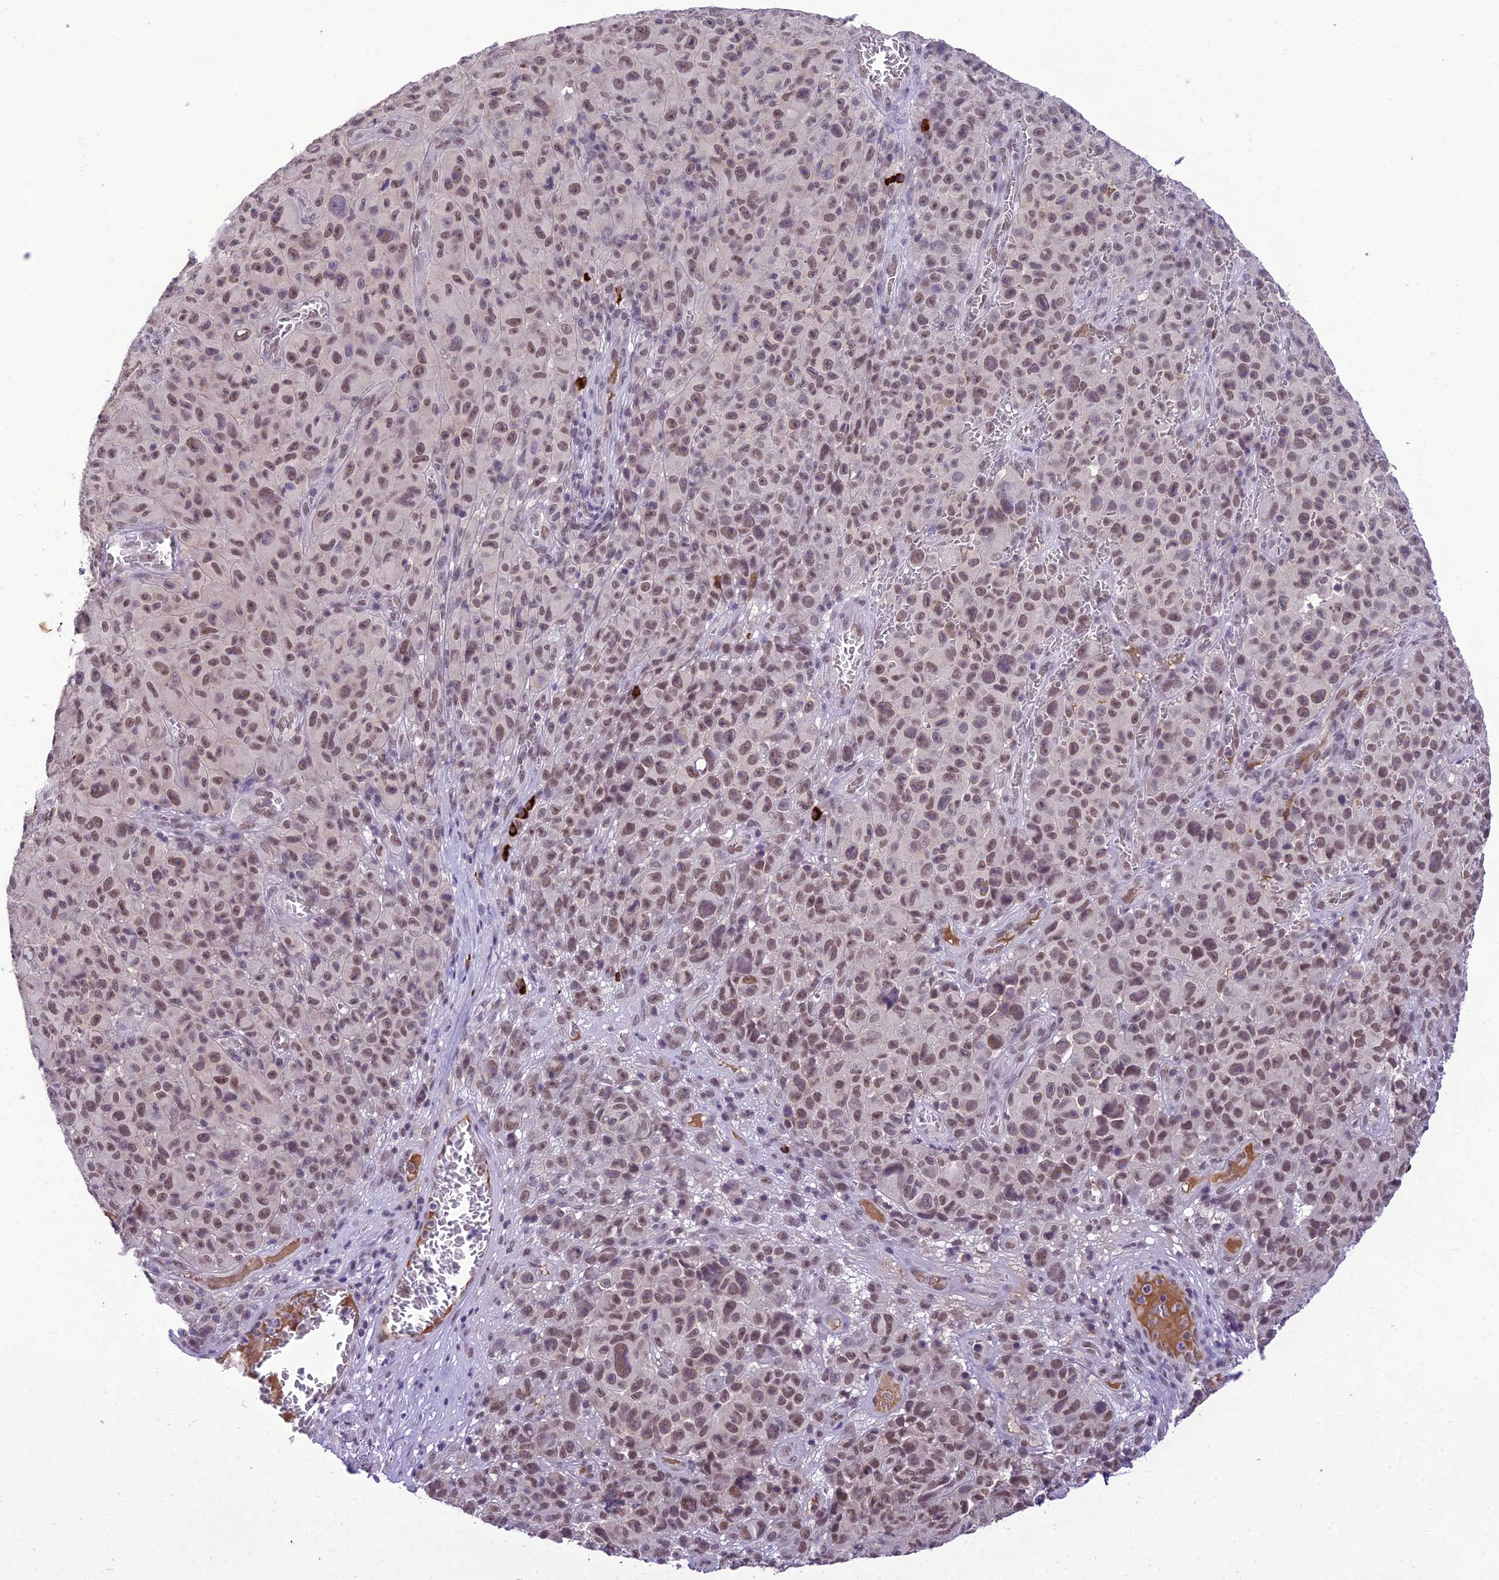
{"staining": {"intensity": "moderate", "quantity": ">75%", "location": "nuclear"}, "tissue": "melanoma", "cell_type": "Tumor cells", "image_type": "cancer", "snomed": [{"axis": "morphology", "description": "Malignant melanoma, NOS"}, {"axis": "topography", "description": "Skin"}], "caption": "Immunohistochemistry (IHC) histopathology image of neoplastic tissue: human melanoma stained using immunohistochemistry exhibits medium levels of moderate protein expression localized specifically in the nuclear of tumor cells, appearing as a nuclear brown color.", "gene": "SH3RF3", "patient": {"sex": "female", "age": 82}}